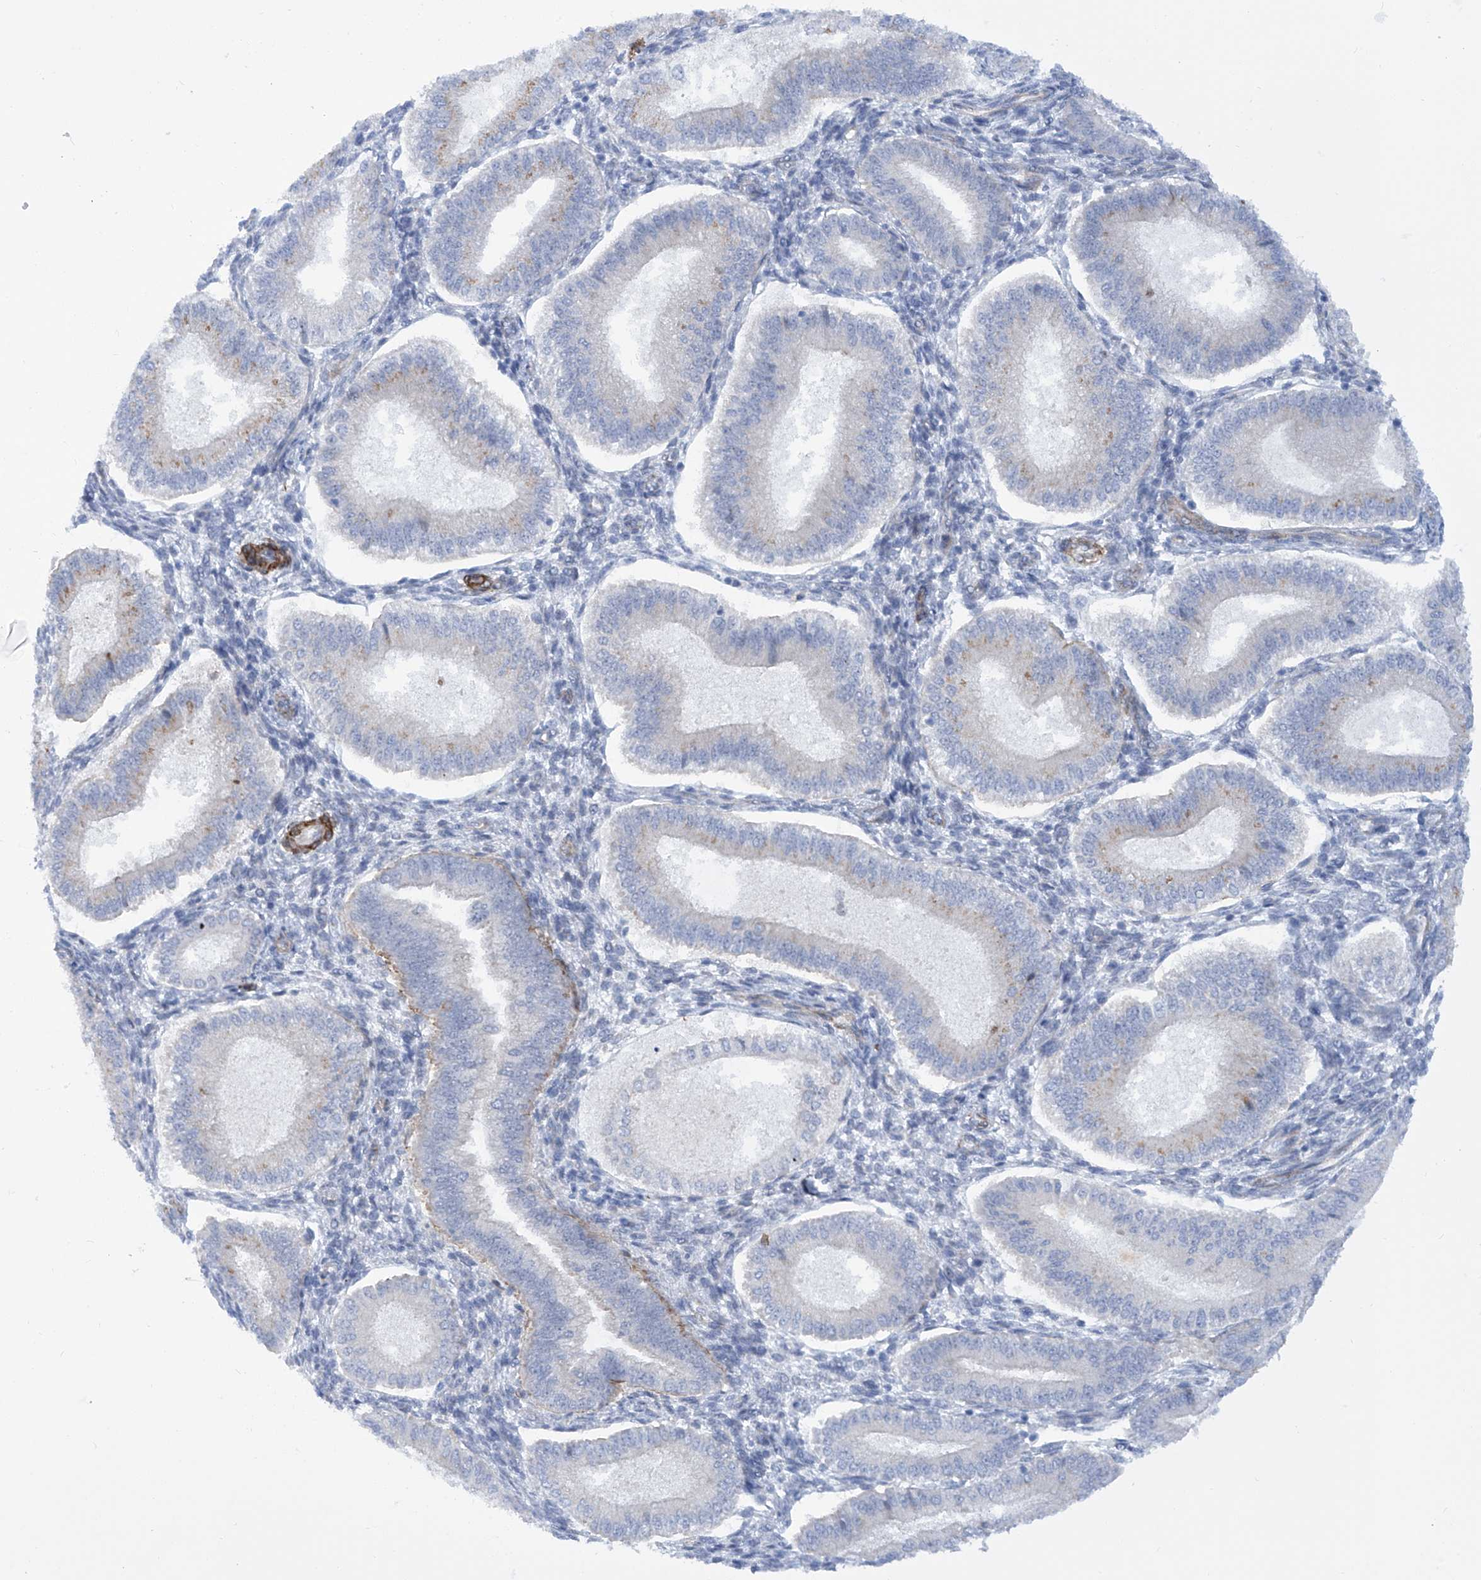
{"staining": {"intensity": "negative", "quantity": "none", "location": "none"}, "tissue": "endometrium", "cell_type": "Cells in endometrial stroma", "image_type": "normal", "snomed": [{"axis": "morphology", "description": "Normal tissue, NOS"}, {"axis": "topography", "description": "Endometrium"}], "caption": "IHC photomicrograph of benign endometrium stained for a protein (brown), which reveals no staining in cells in endometrial stroma. Brightfield microscopy of IHC stained with DAB (3,3'-diaminobenzidine) (brown) and hematoxylin (blue), captured at high magnification.", "gene": "ZNF490", "patient": {"sex": "female", "age": 39}}